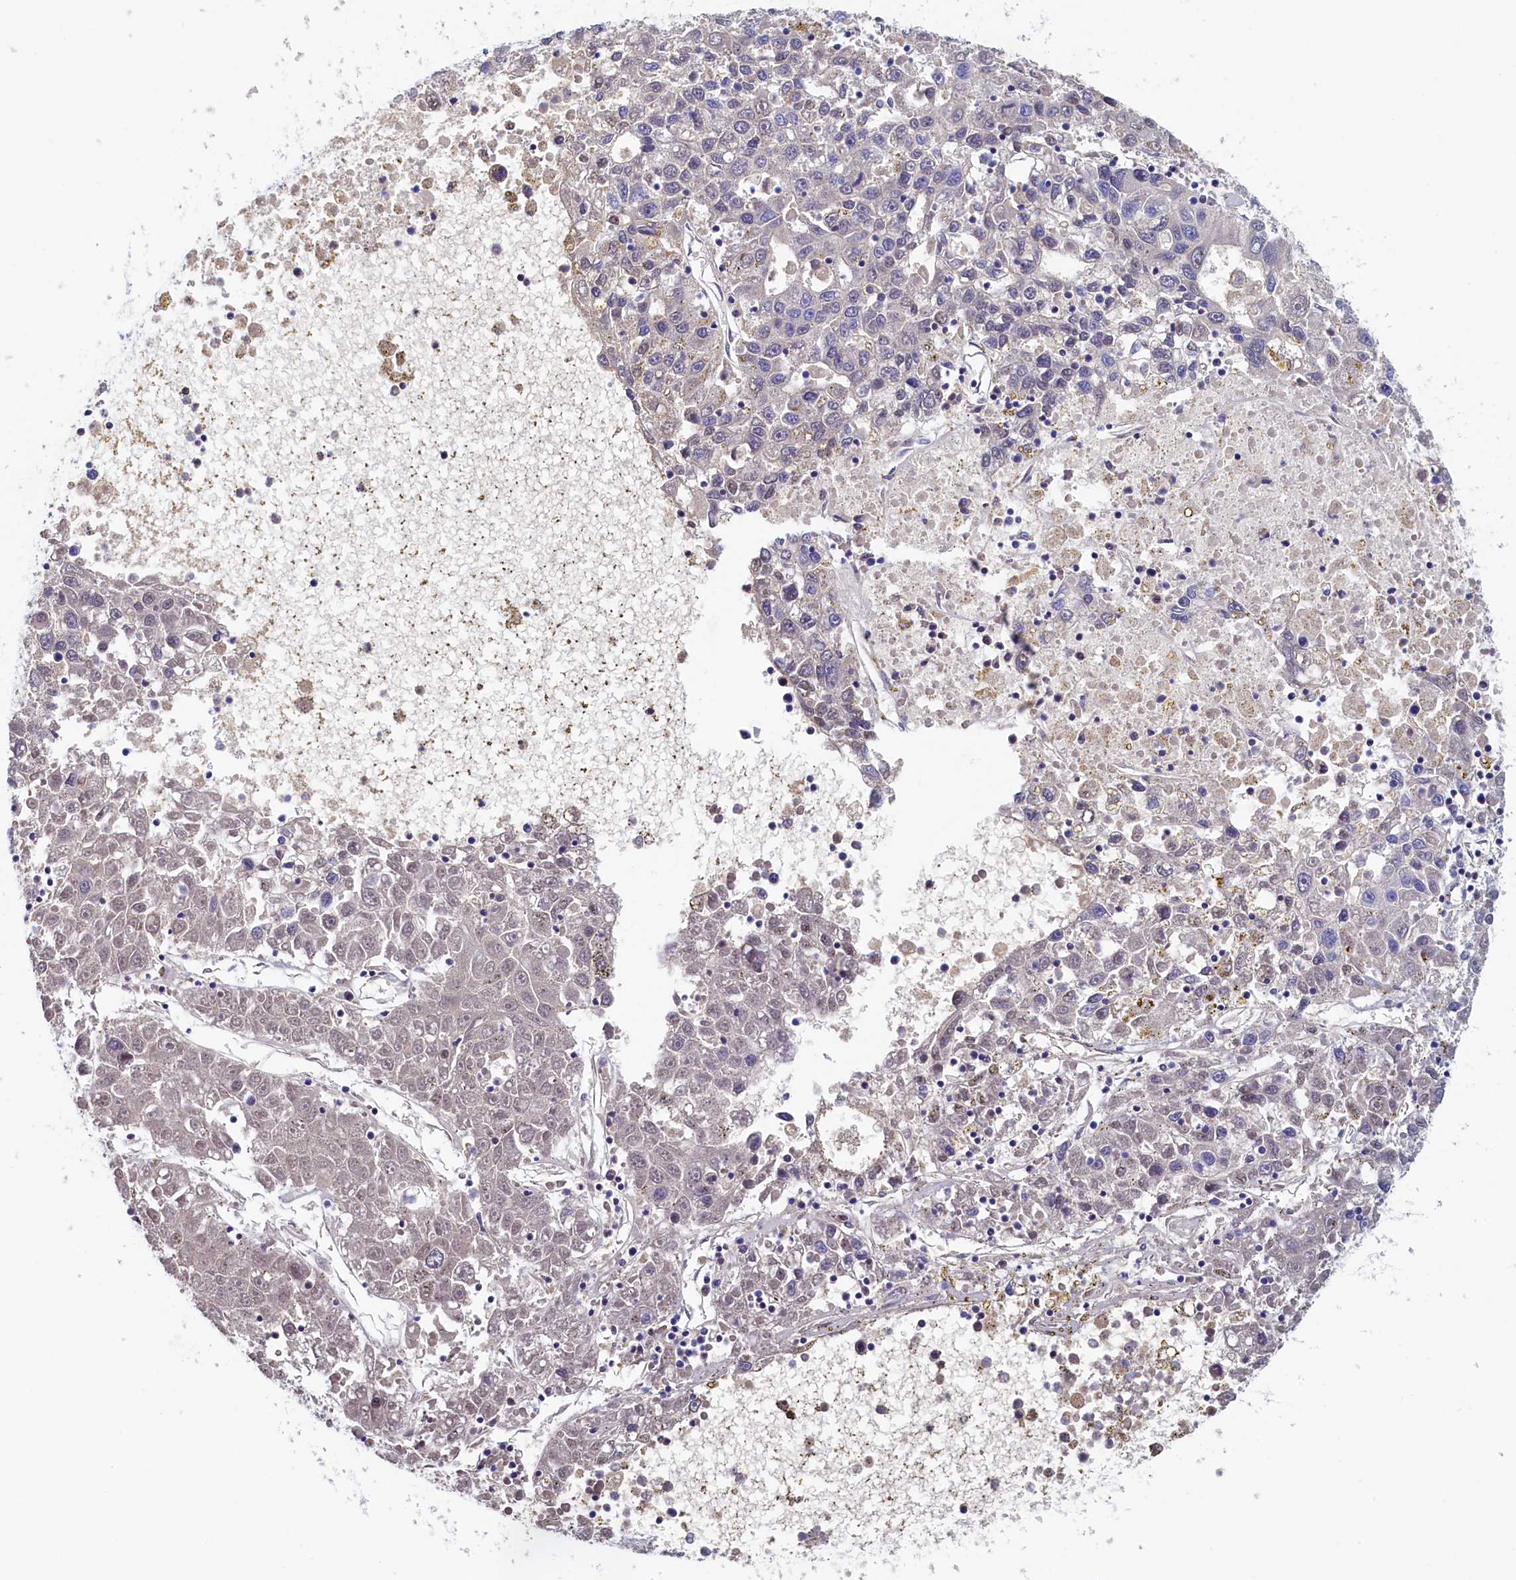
{"staining": {"intensity": "negative", "quantity": "none", "location": "none"}, "tissue": "liver cancer", "cell_type": "Tumor cells", "image_type": "cancer", "snomed": [{"axis": "morphology", "description": "Carcinoma, Hepatocellular, NOS"}, {"axis": "topography", "description": "Liver"}], "caption": "Tumor cells are negative for brown protein staining in liver cancer (hepatocellular carcinoma). (DAB (3,3'-diaminobenzidine) IHC, high magnification).", "gene": "GUCA1C", "patient": {"sex": "male", "age": 49}}